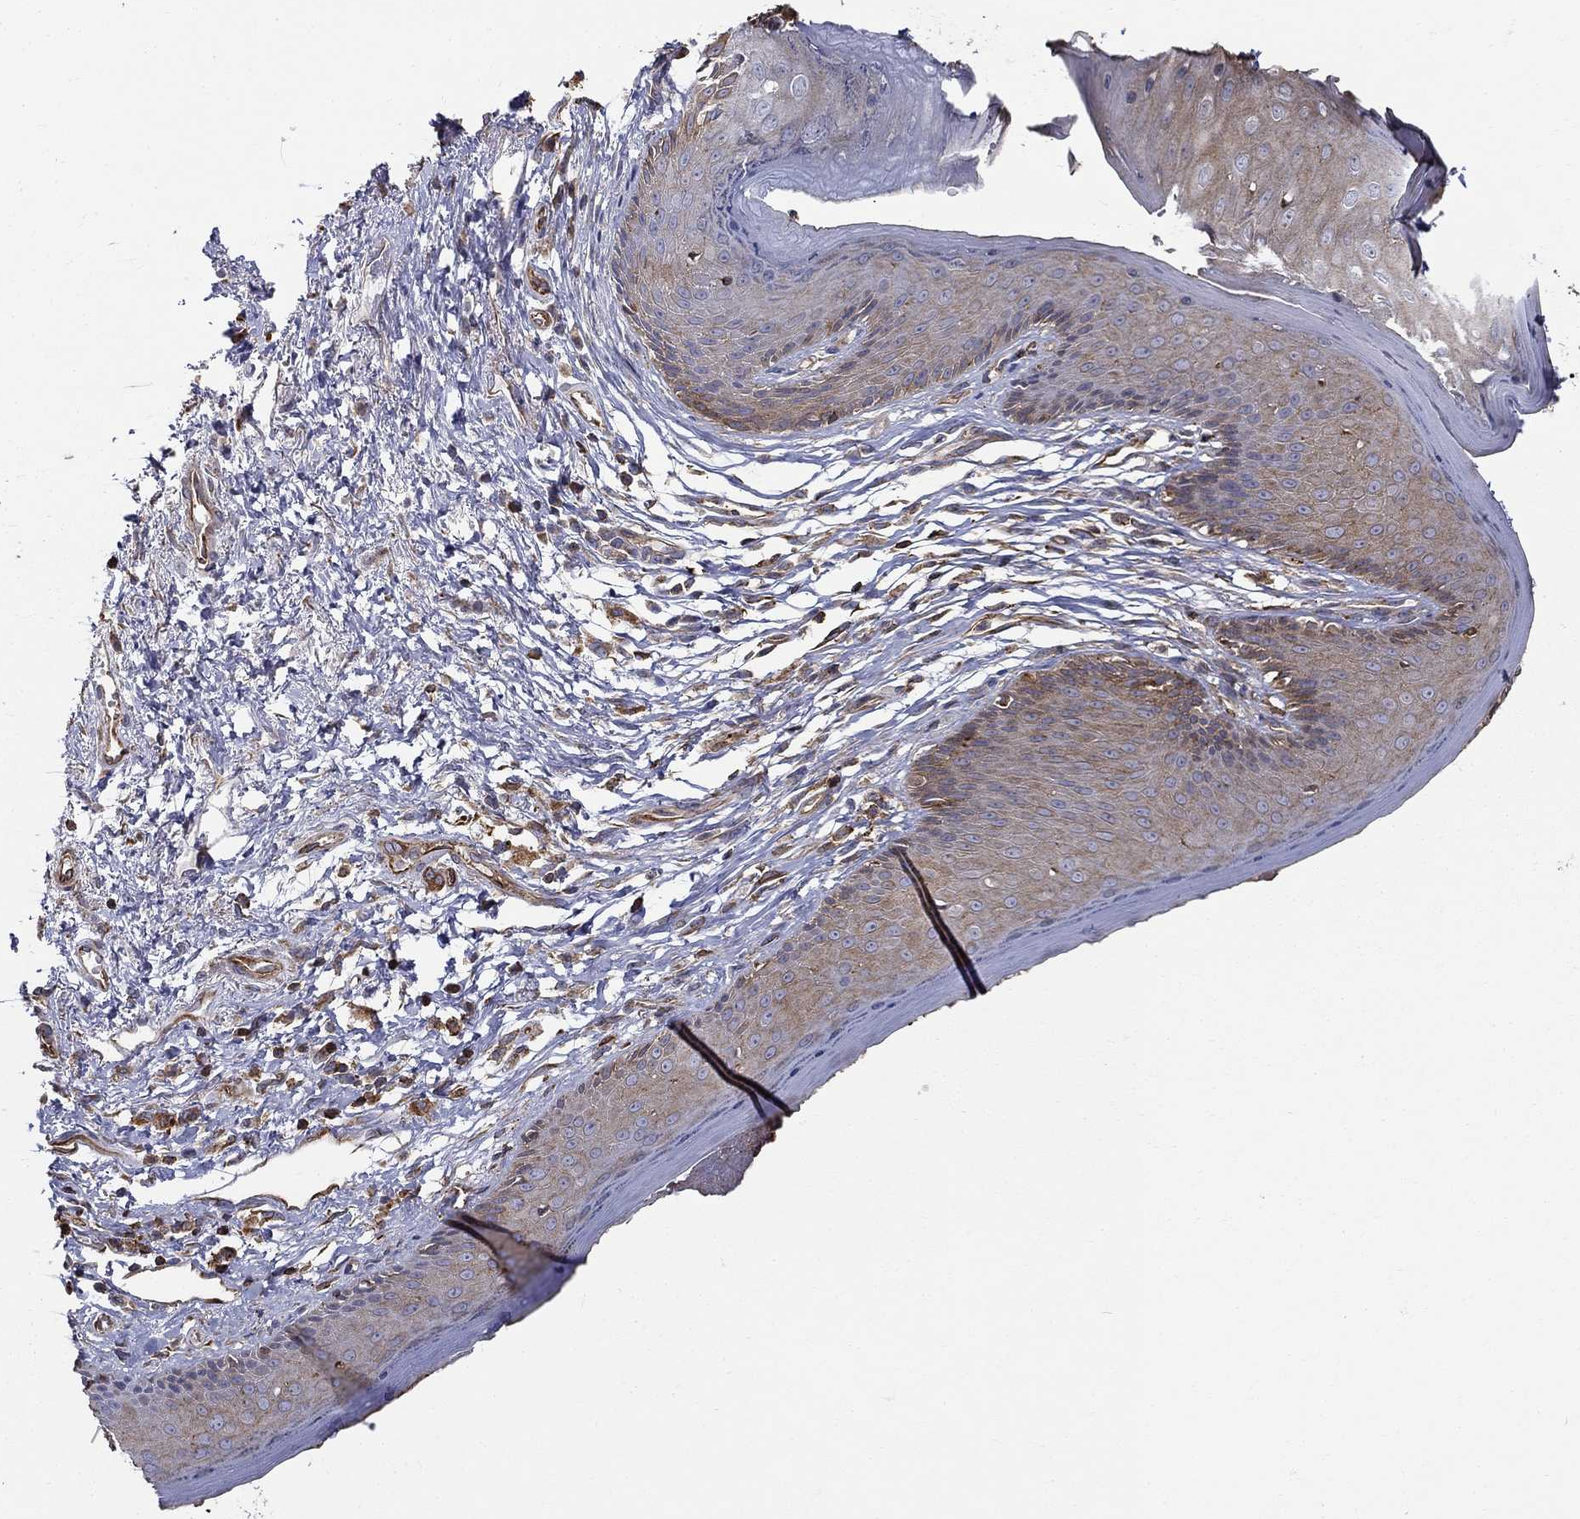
{"staining": {"intensity": "moderate", "quantity": "25%-75%", "location": "cytoplasmic/membranous"}, "tissue": "skin", "cell_type": "Epidermal cells", "image_type": "normal", "snomed": [{"axis": "morphology", "description": "Normal tissue, NOS"}, {"axis": "morphology", "description": "Adenocarcinoma, NOS"}, {"axis": "topography", "description": "Rectum"}, {"axis": "topography", "description": "Anal"}], "caption": "A micrograph of human skin stained for a protein exhibits moderate cytoplasmic/membranous brown staining in epidermal cells.", "gene": "NPHP1", "patient": {"sex": "female", "age": 68}}